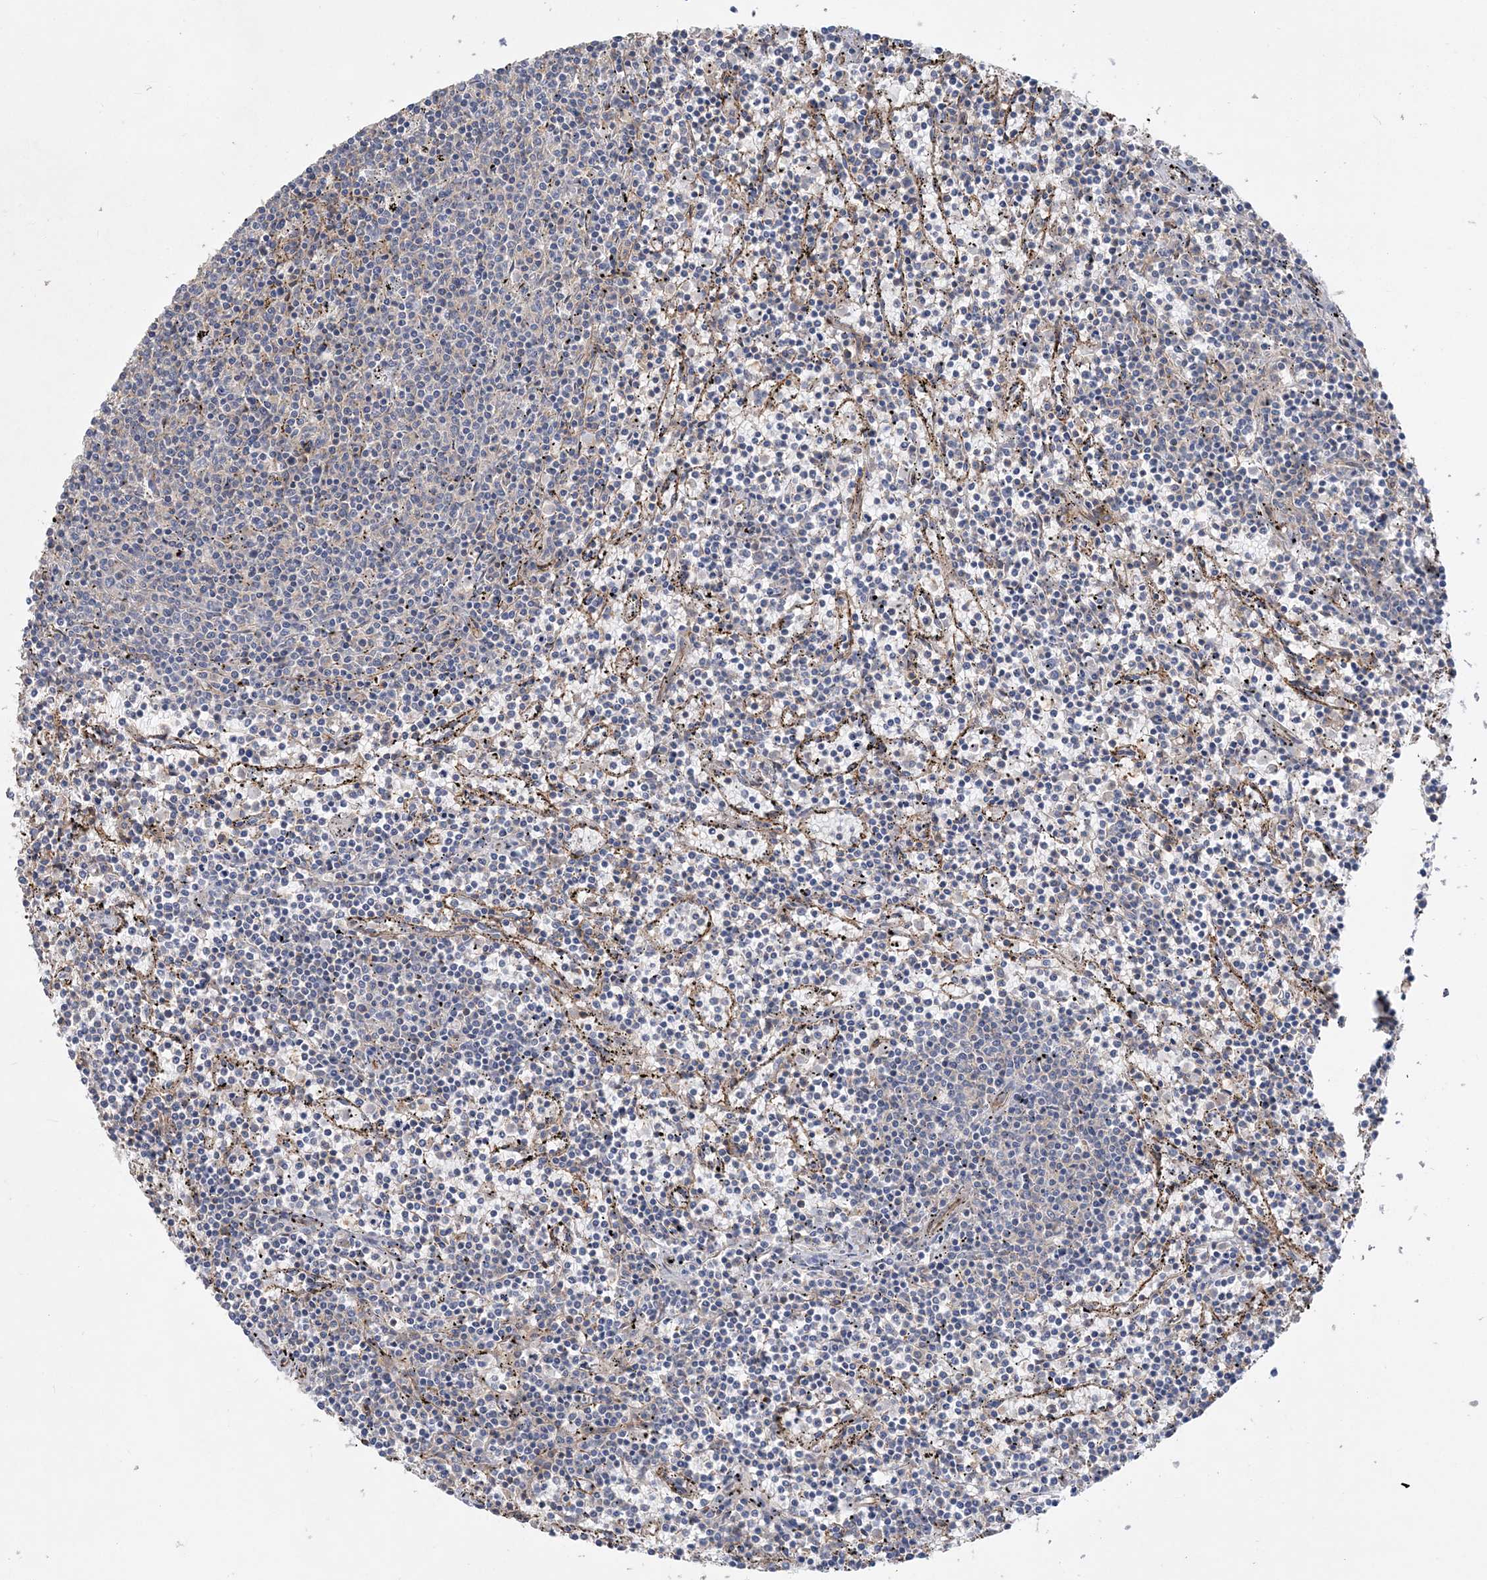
{"staining": {"intensity": "negative", "quantity": "none", "location": "none"}, "tissue": "lymphoma", "cell_type": "Tumor cells", "image_type": "cancer", "snomed": [{"axis": "morphology", "description": "Malignant lymphoma, non-Hodgkin's type, Low grade"}, {"axis": "topography", "description": "Spleen"}], "caption": "Immunohistochemistry (IHC) photomicrograph of neoplastic tissue: low-grade malignant lymphoma, non-Hodgkin's type stained with DAB demonstrates no significant protein positivity in tumor cells.", "gene": "PIGC", "patient": {"sex": "female", "age": 50}}